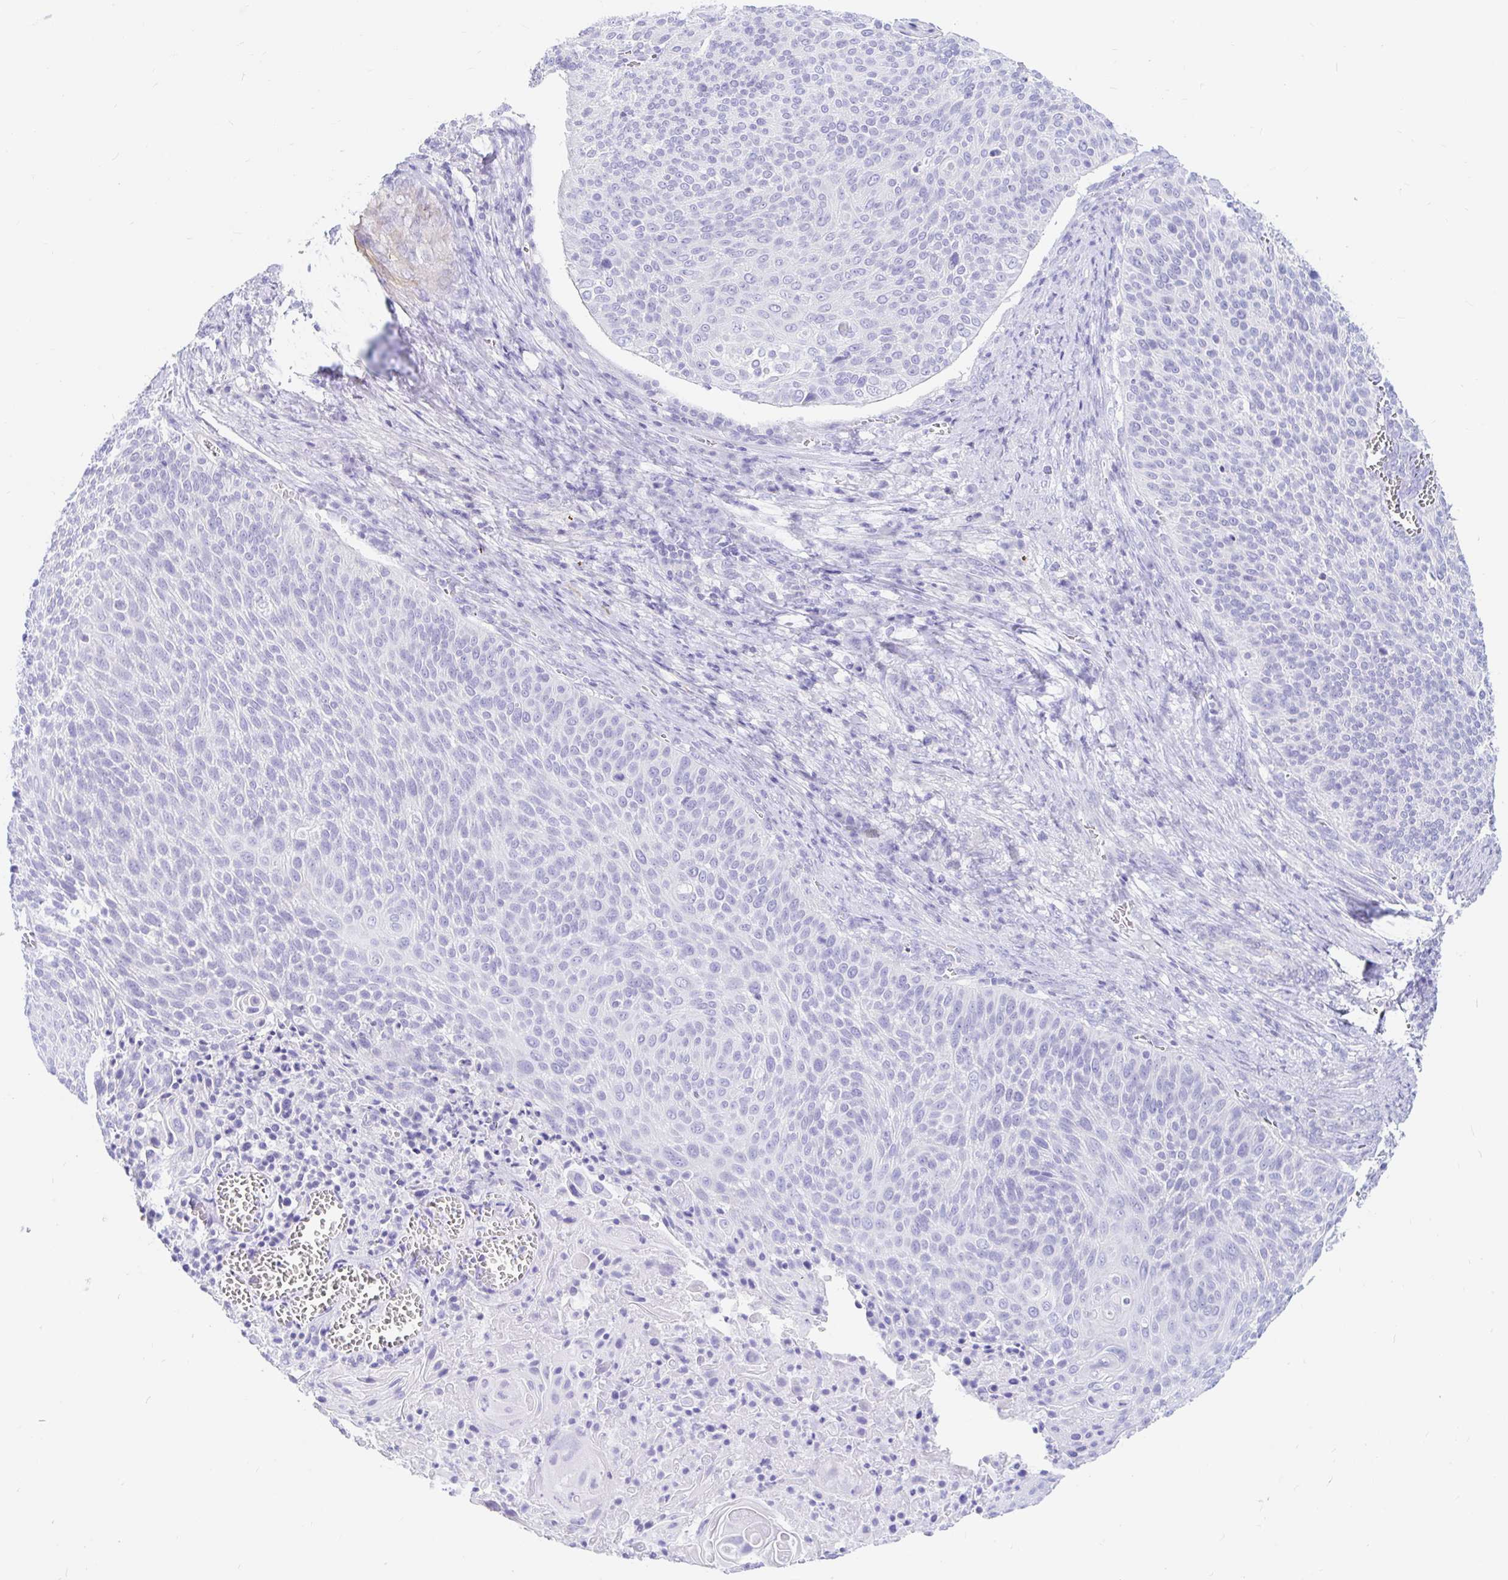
{"staining": {"intensity": "negative", "quantity": "none", "location": "none"}, "tissue": "cervical cancer", "cell_type": "Tumor cells", "image_type": "cancer", "snomed": [{"axis": "morphology", "description": "Squamous cell carcinoma, NOS"}, {"axis": "topography", "description": "Cervix"}], "caption": "IHC histopathology image of neoplastic tissue: human cervical cancer (squamous cell carcinoma) stained with DAB displays no significant protein expression in tumor cells. The staining was performed using DAB (3,3'-diaminobenzidine) to visualize the protein expression in brown, while the nuclei were stained in blue with hematoxylin (Magnification: 20x).", "gene": "PPP1R1B", "patient": {"sex": "female", "age": 31}}